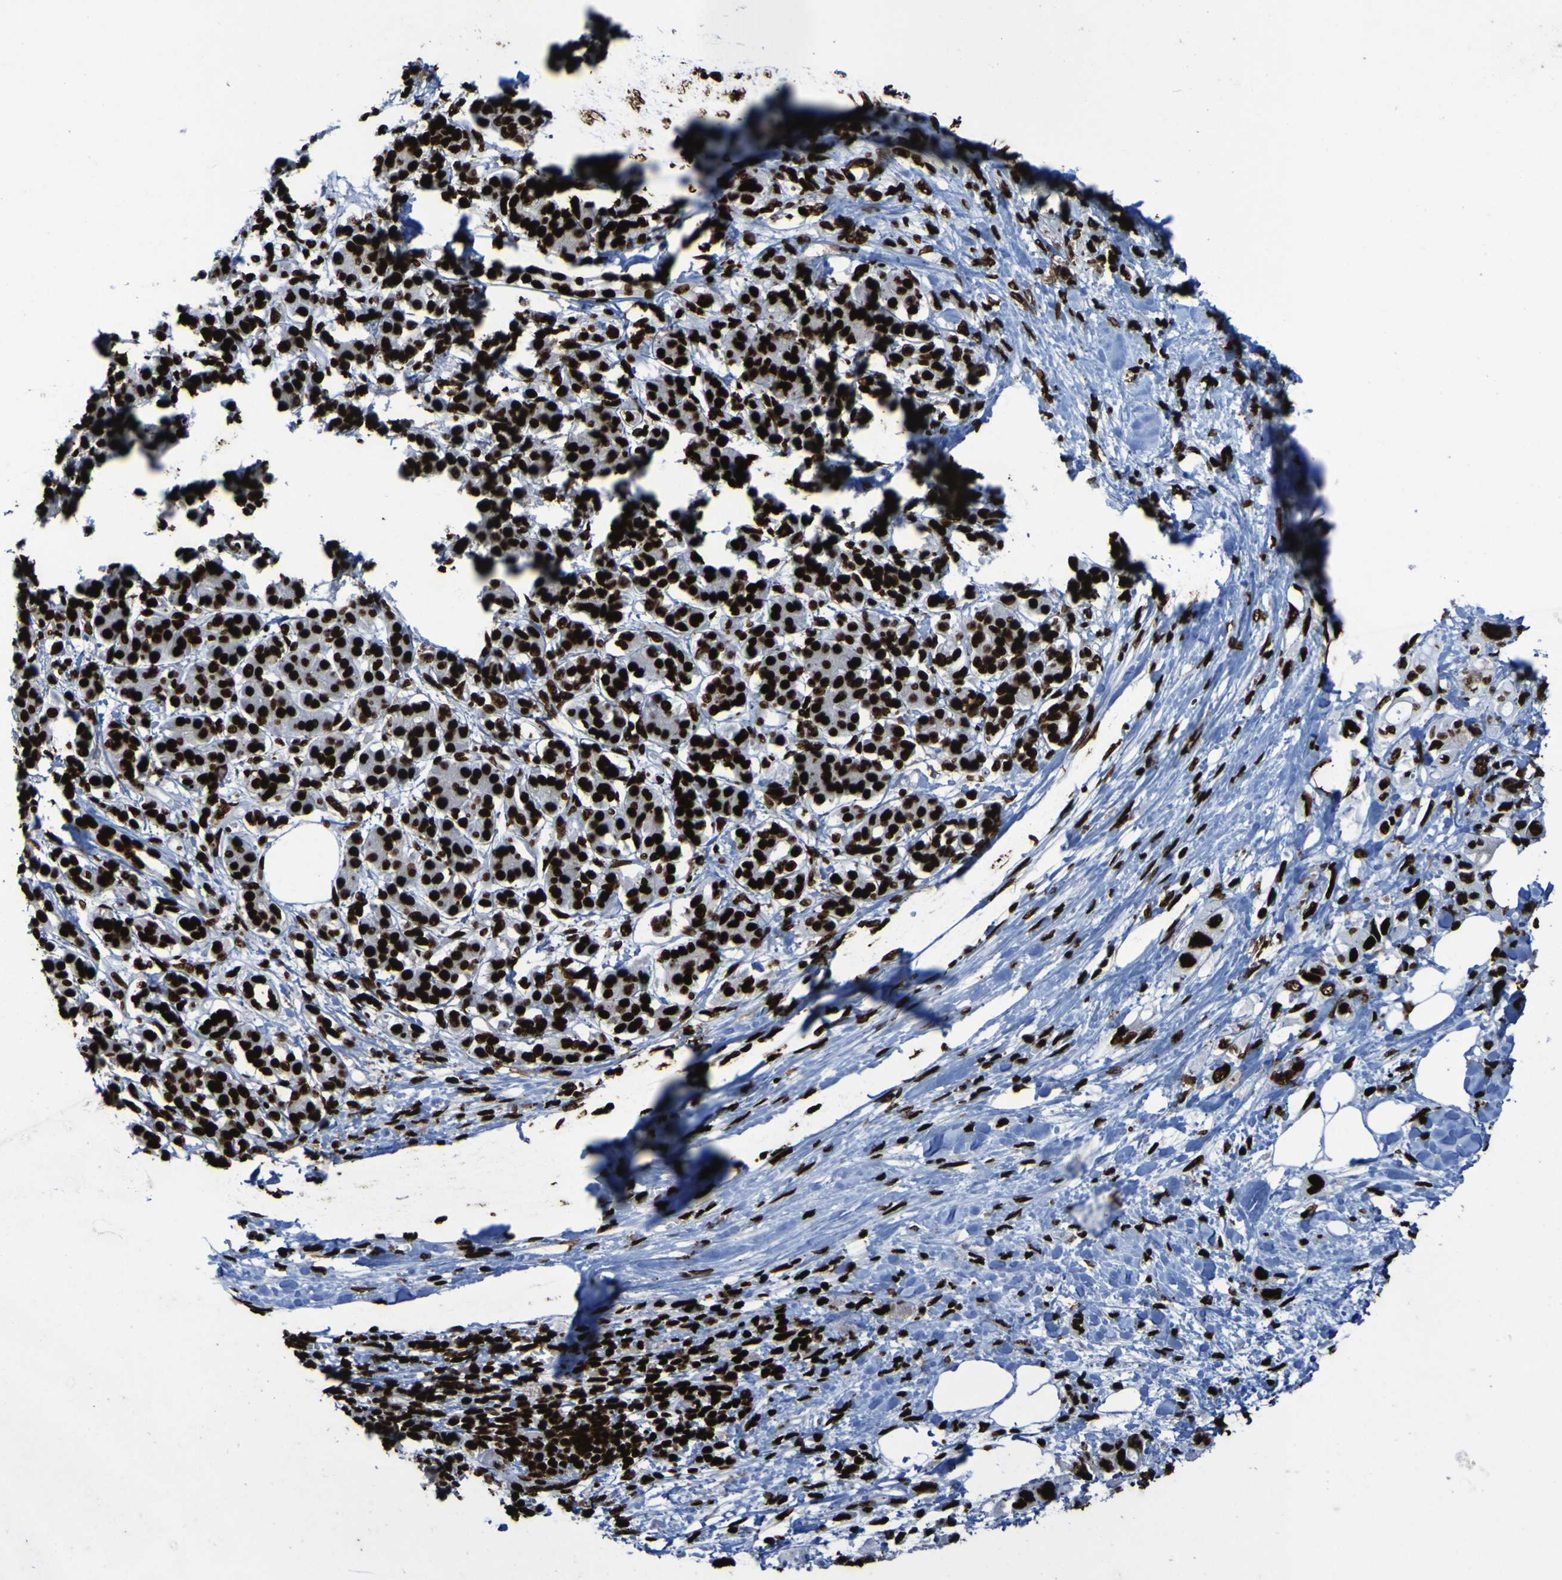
{"staining": {"intensity": "strong", "quantity": ">75%", "location": "nuclear"}, "tissue": "pancreatic cancer", "cell_type": "Tumor cells", "image_type": "cancer", "snomed": [{"axis": "morphology", "description": "Adenocarcinoma, NOS"}, {"axis": "topography", "description": "Pancreas"}], "caption": "This is a micrograph of IHC staining of pancreatic cancer (adenocarcinoma), which shows strong positivity in the nuclear of tumor cells.", "gene": "NPM1", "patient": {"sex": "female", "age": 56}}